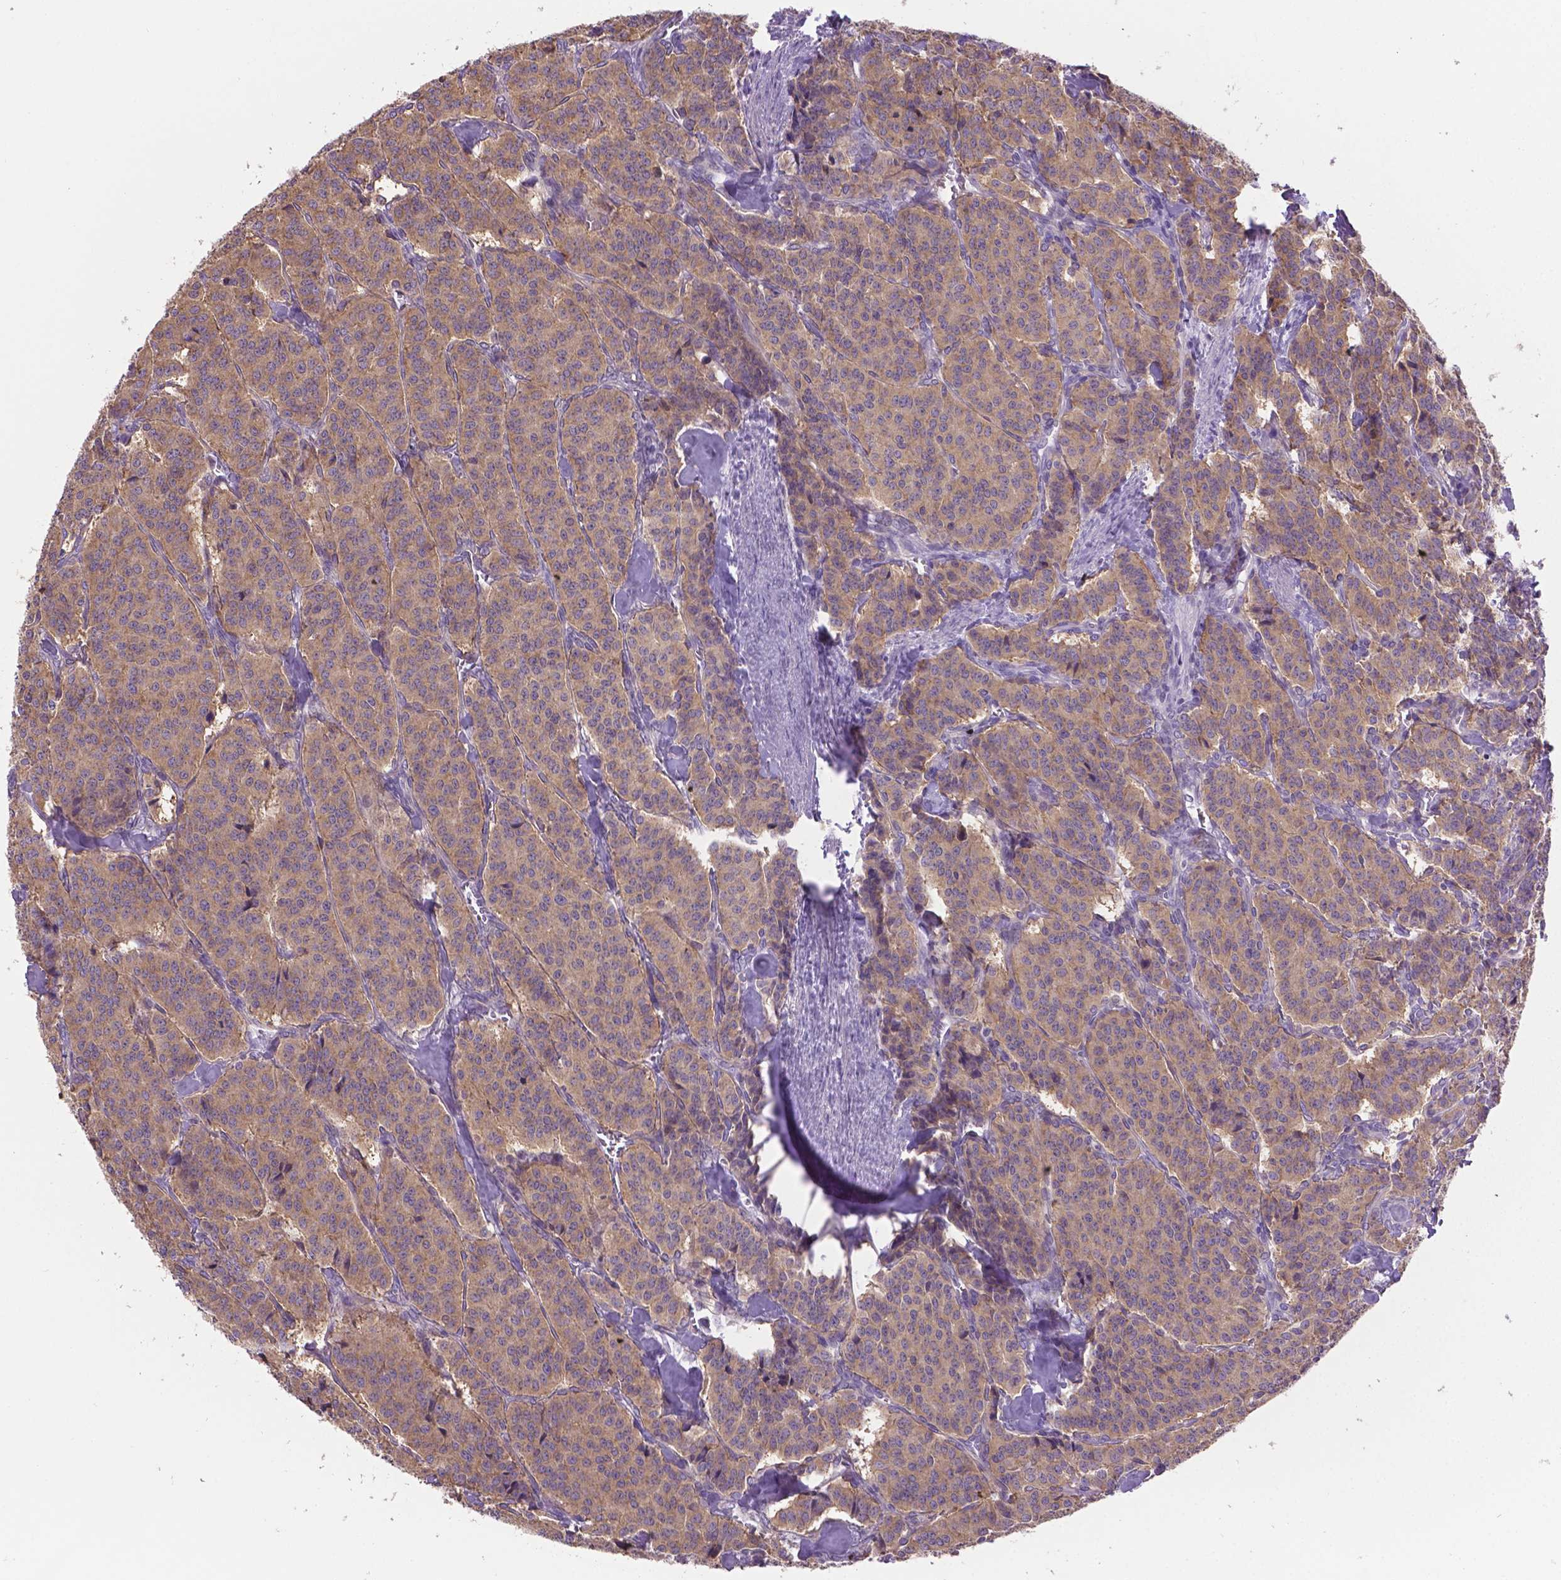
{"staining": {"intensity": "weak", "quantity": ">75%", "location": "cytoplasmic/membranous"}, "tissue": "carcinoid", "cell_type": "Tumor cells", "image_type": "cancer", "snomed": [{"axis": "morphology", "description": "Normal tissue, NOS"}, {"axis": "morphology", "description": "Carcinoid, malignant, NOS"}, {"axis": "topography", "description": "Lung"}], "caption": "Weak cytoplasmic/membranous protein staining is identified in approximately >75% of tumor cells in carcinoid (malignant).", "gene": "CDH7", "patient": {"sex": "female", "age": 46}}